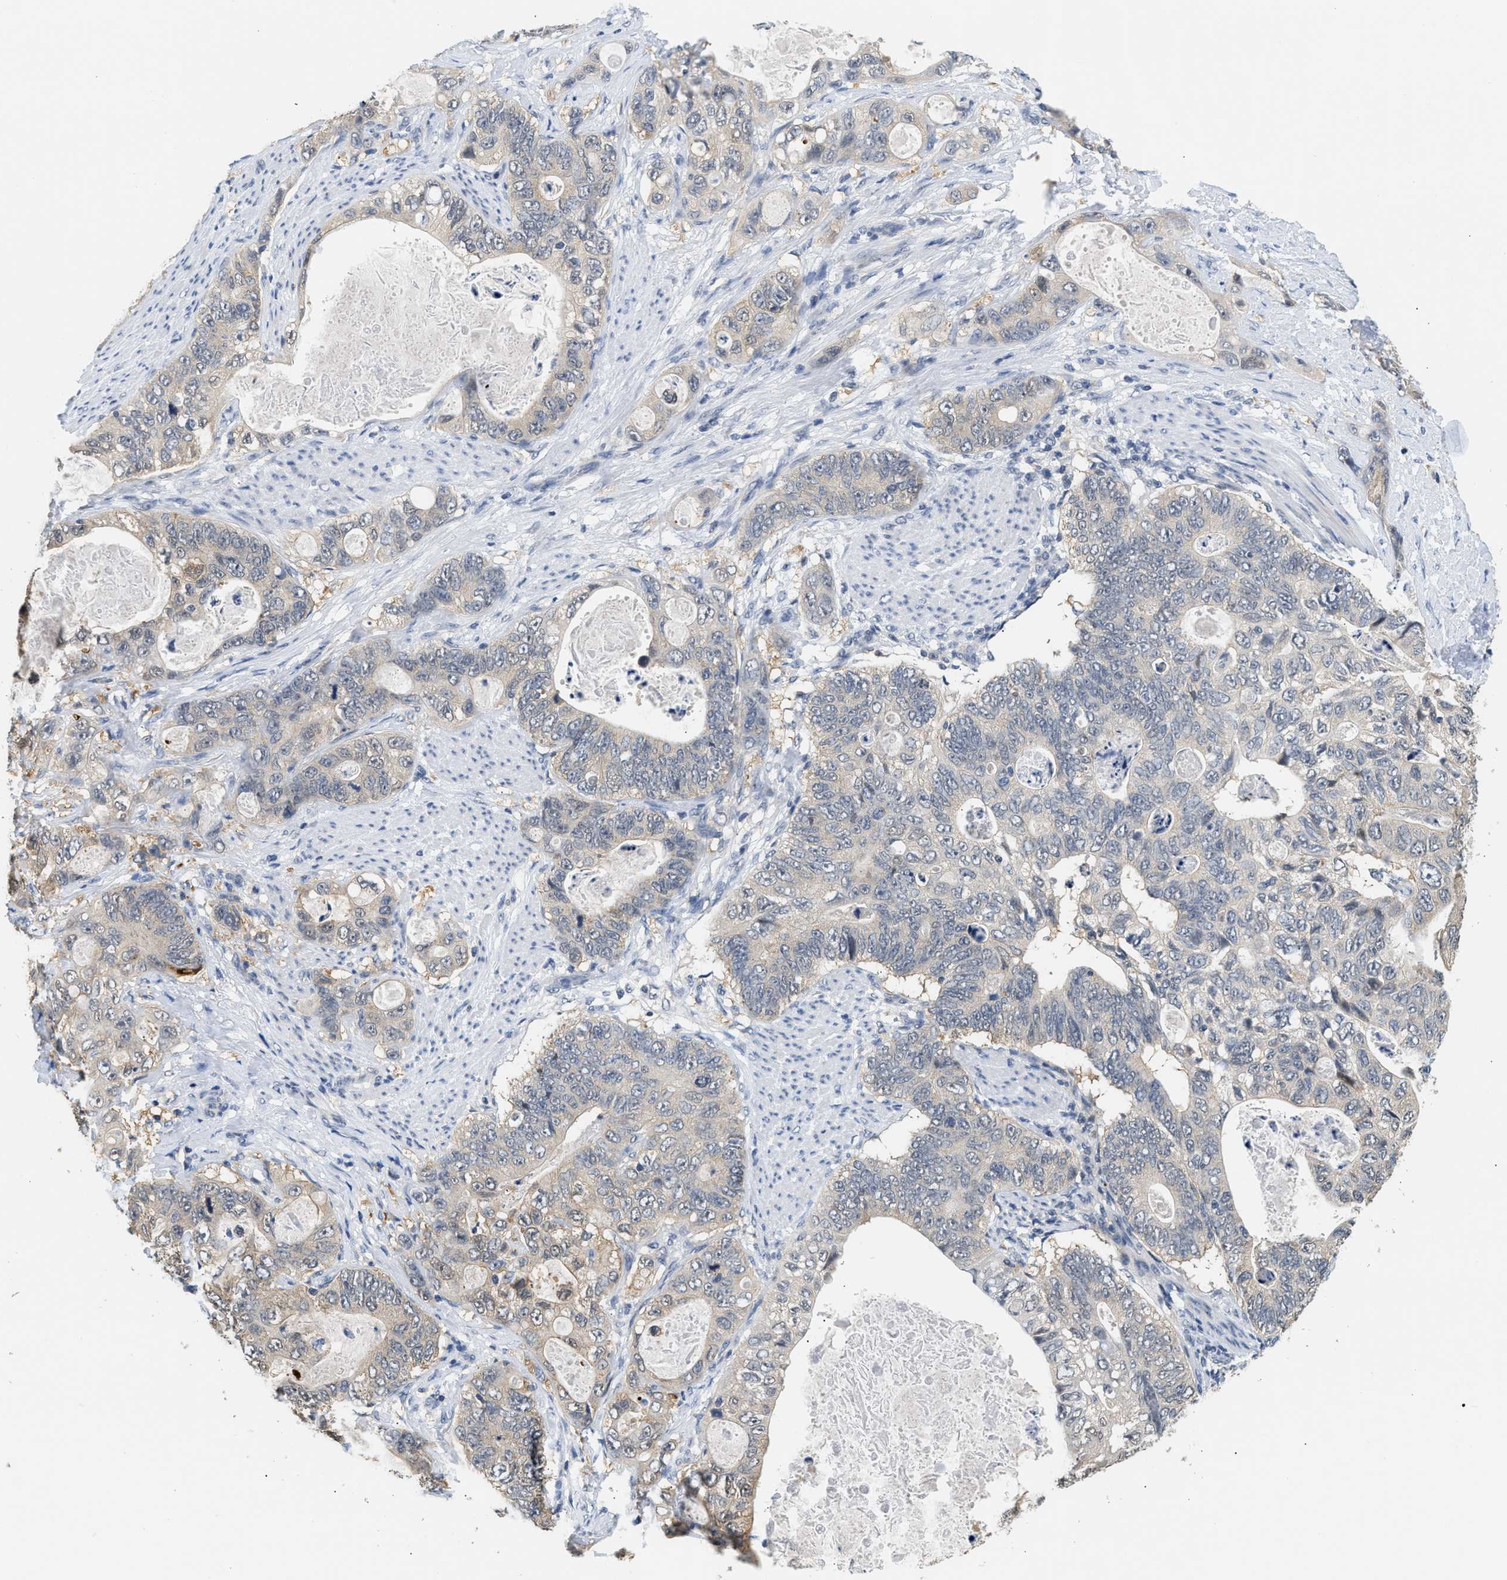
{"staining": {"intensity": "weak", "quantity": "<25%", "location": "cytoplasmic/membranous"}, "tissue": "stomach cancer", "cell_type": "Tumor cells", "image_type": "cancer", "snomed": [{"axis": "morphology", "description": "Normal tissue, NOS"}, {"axis": "morphology", "description": "Adenocarcinoma, NOS"}, {"axis": "topography", "description": "Stomach"}], "caption": "The immunohistochemistry micrograph has no significant positivity in tumor cells of stomach adenocarcinoma tissue. (Brightfield microscopy of DAB IHC at high magnification).", "gene": "PPM1L", "patient": {"sex": "female", "age": 89}}